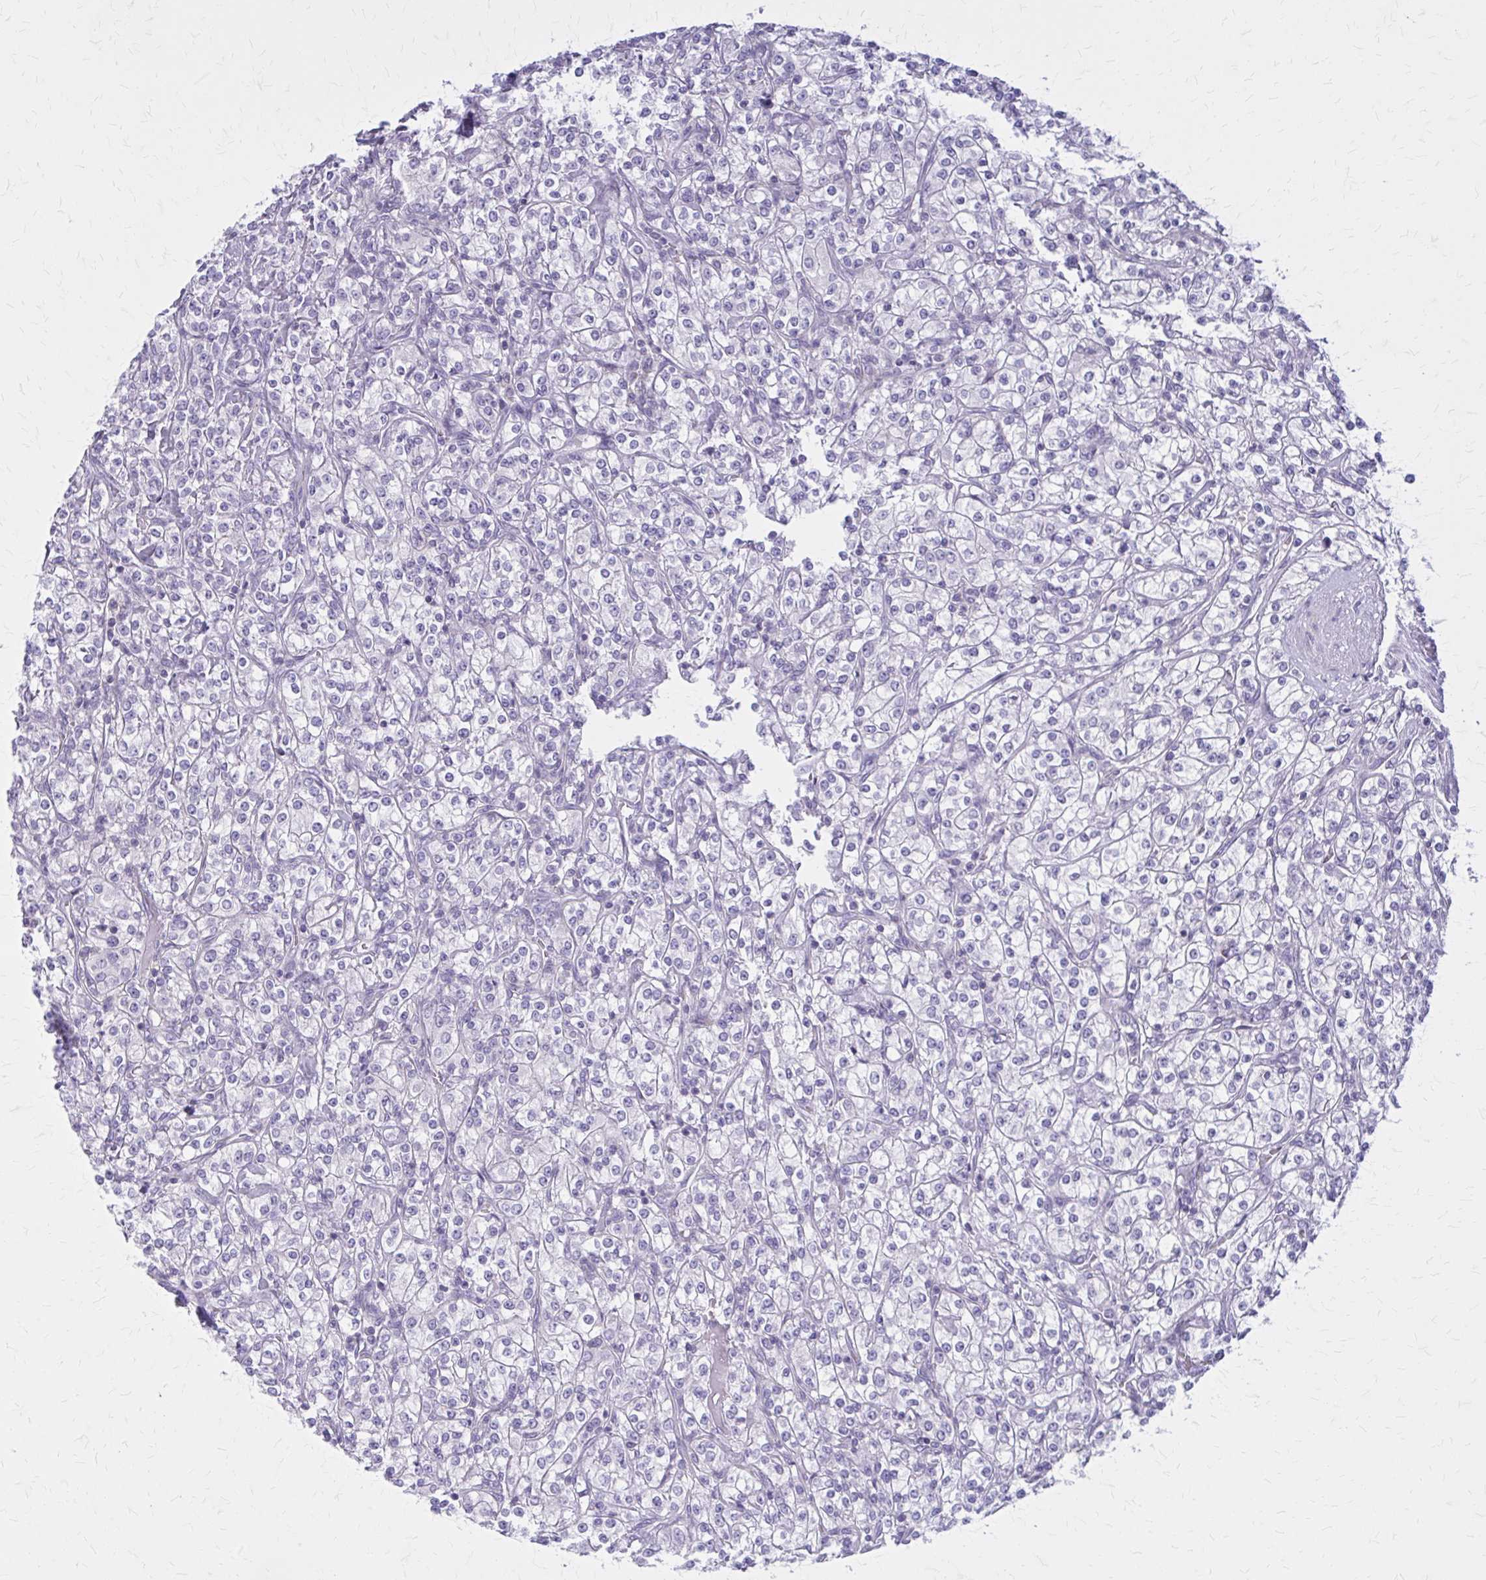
{"staining": {"intensity": "negative", "quantity": "none", "location": "none"}, "tissue": "renal cancer", "cell_type": "Tumor cells", "image_type": "cancer", "snomed": [{"axis": "morphology", "description": "Adenocarcinoma, NOS"}, {"axis": "topography", "description": "Kidney"}], "caption": "DAB (3,3'-diaminobenzidine) immunohistochemical staining of human renal cancer (adenocarcinoma) shows no significant staining in tumor cells.", "gene": "PITPNM1", "patient": {"sex": "male", "age": 77}}